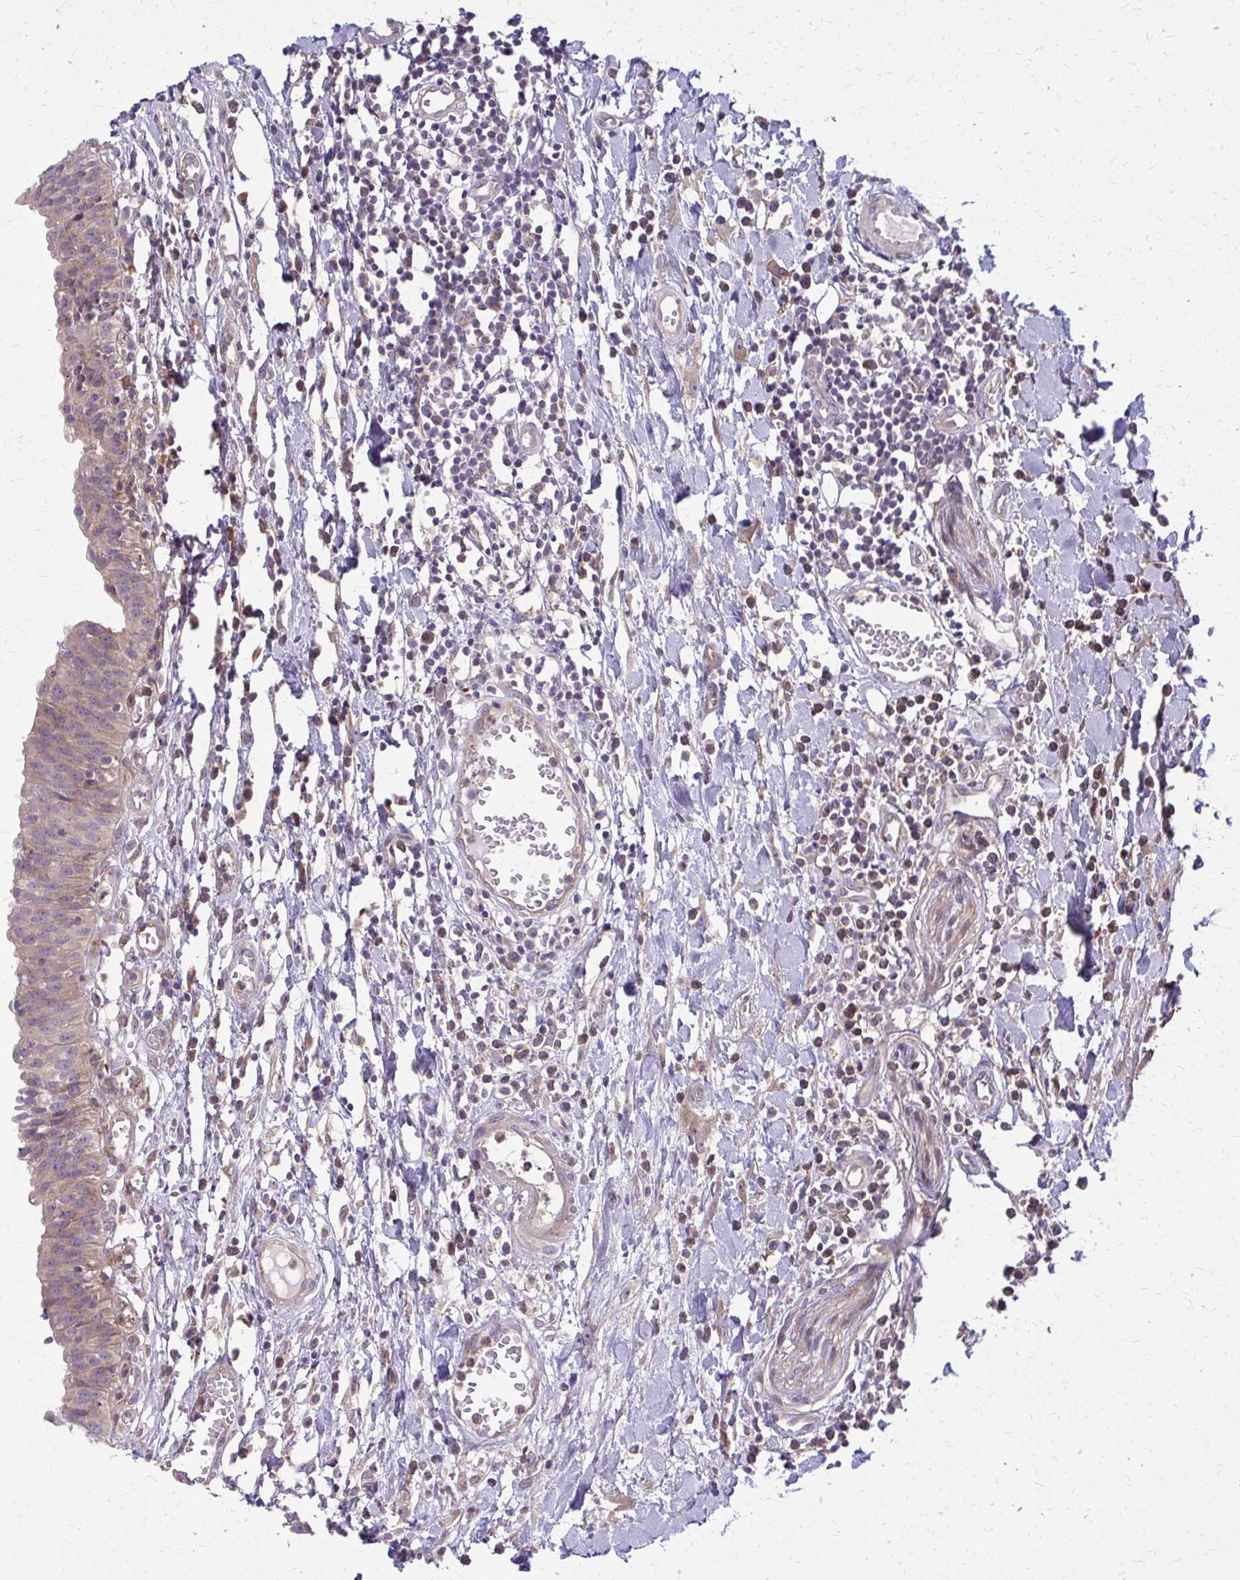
{"staining": {"intensity": "moderate", "quantity": ">75%", "location": "cytoplasmic/membranous"}, "tissue": "urinary bladder", "cell_type": "Urothelial cells", "image_type": "normal", "snomed": [{"axis": "morphology", "description": "Normal tissue, NOS"}, {"axis": "topography", "description": "Urinary bladder"}], "caption": "Urothelial cells show medium levels of moderate cytoplasmic/membranous staining in approximately >75% of cells in unremarkable urinary bladder.", "gene": "OXNAD1", "patient": {"sex": "male", "age": 64}}